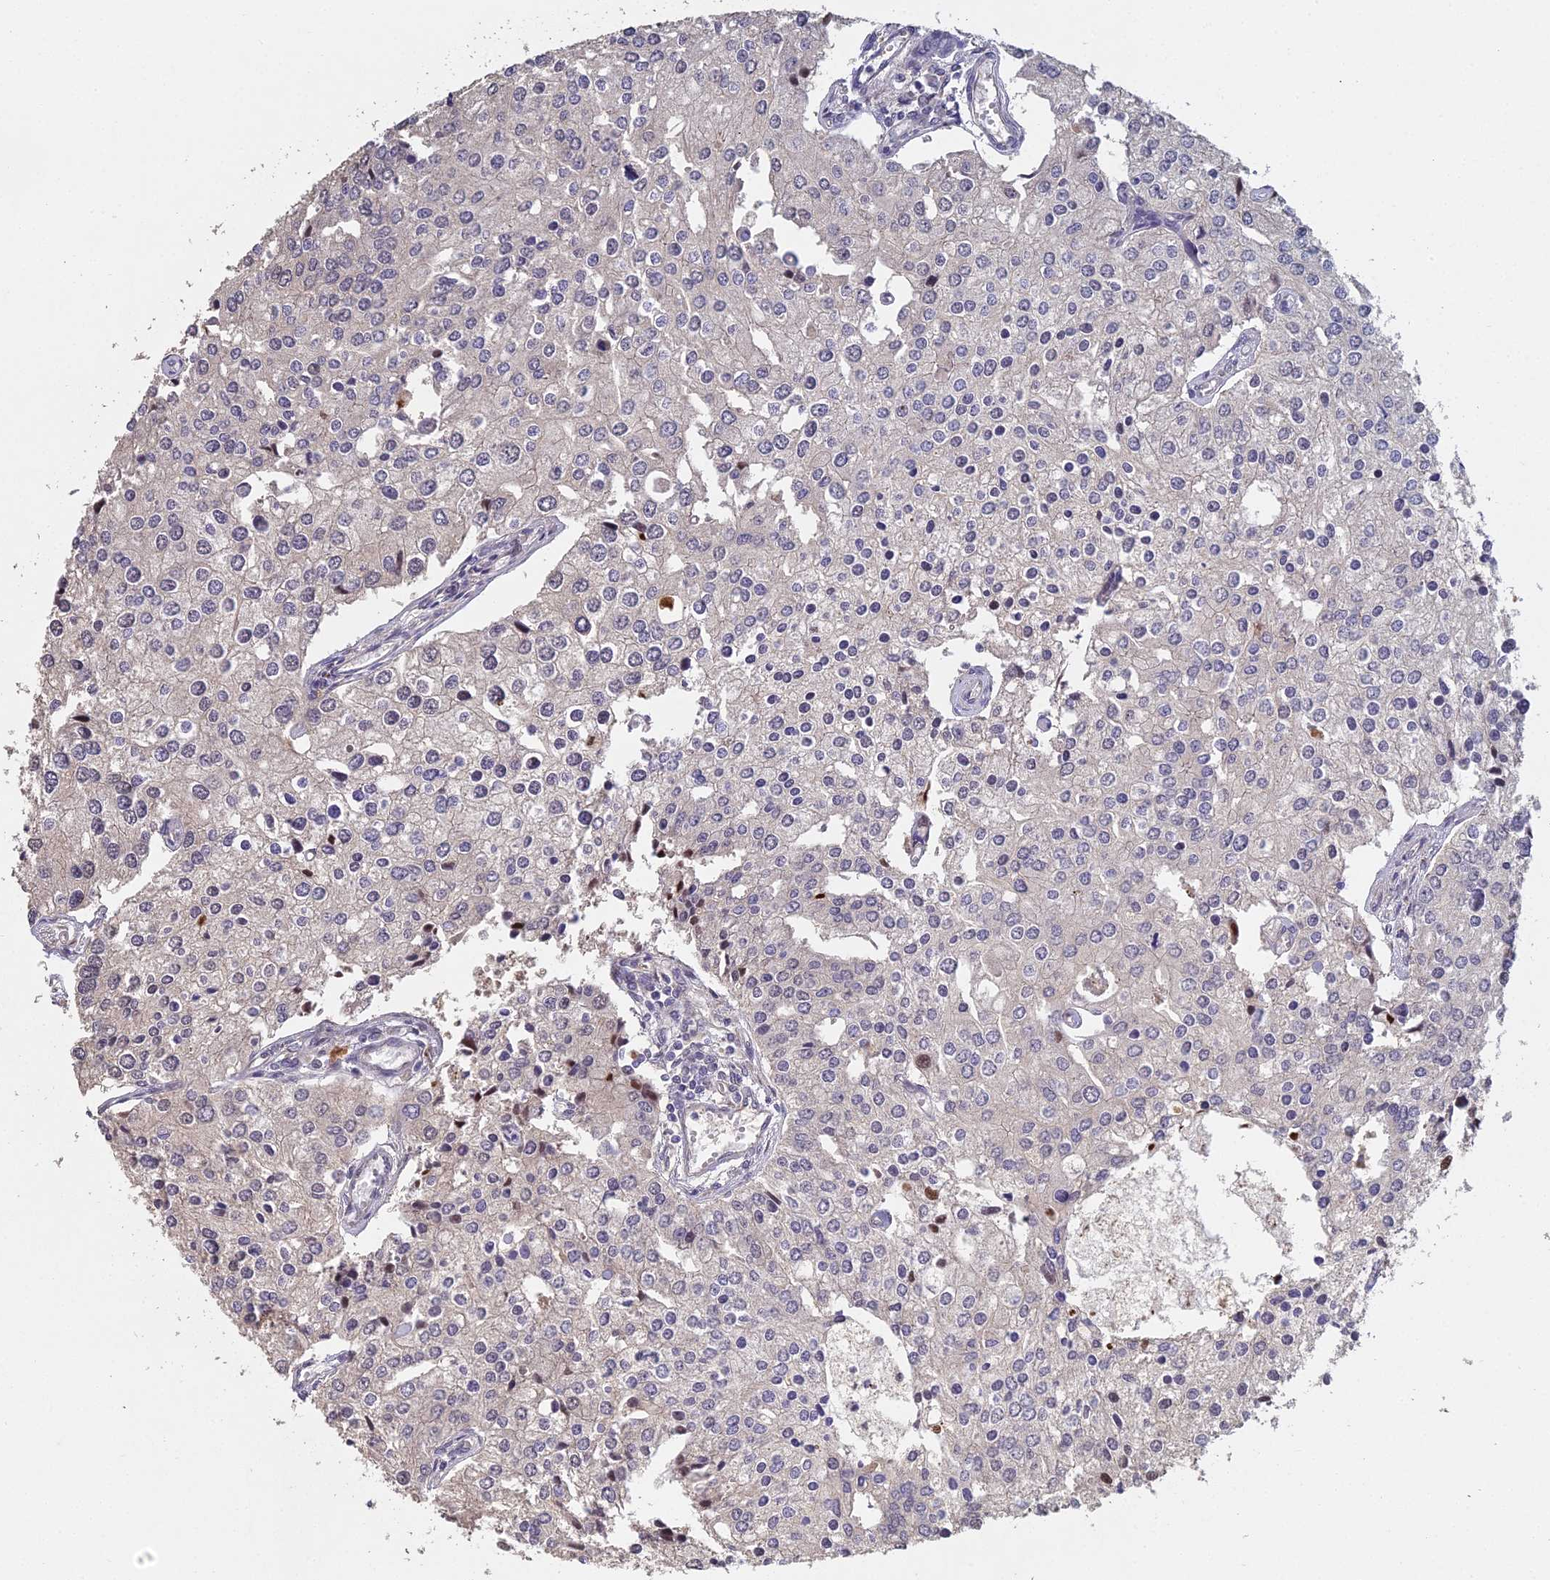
{"staining": {"intensity": "moderate", "quantity": "25%-75%", "location": "nuclear"}, "tissue": "prostate cancer", "cell_type": "Tumor cells", "image_type": "cancer", "snomed": [{"axis": "morphology", "description": "Adenocarcinoma, High grade"}, {"axis": "topography", "description": "Prostate"}], "caption": "IHC (DAB (3,3'-diaminobenzidine)) staining of high-grade adenocarcinoma (prostate) exhibits moderate nuclear protein staining in about 25%-75% of tumor cells.", "gene": "ABHD17A", "patient": {"sex": "male", "age": 62}}